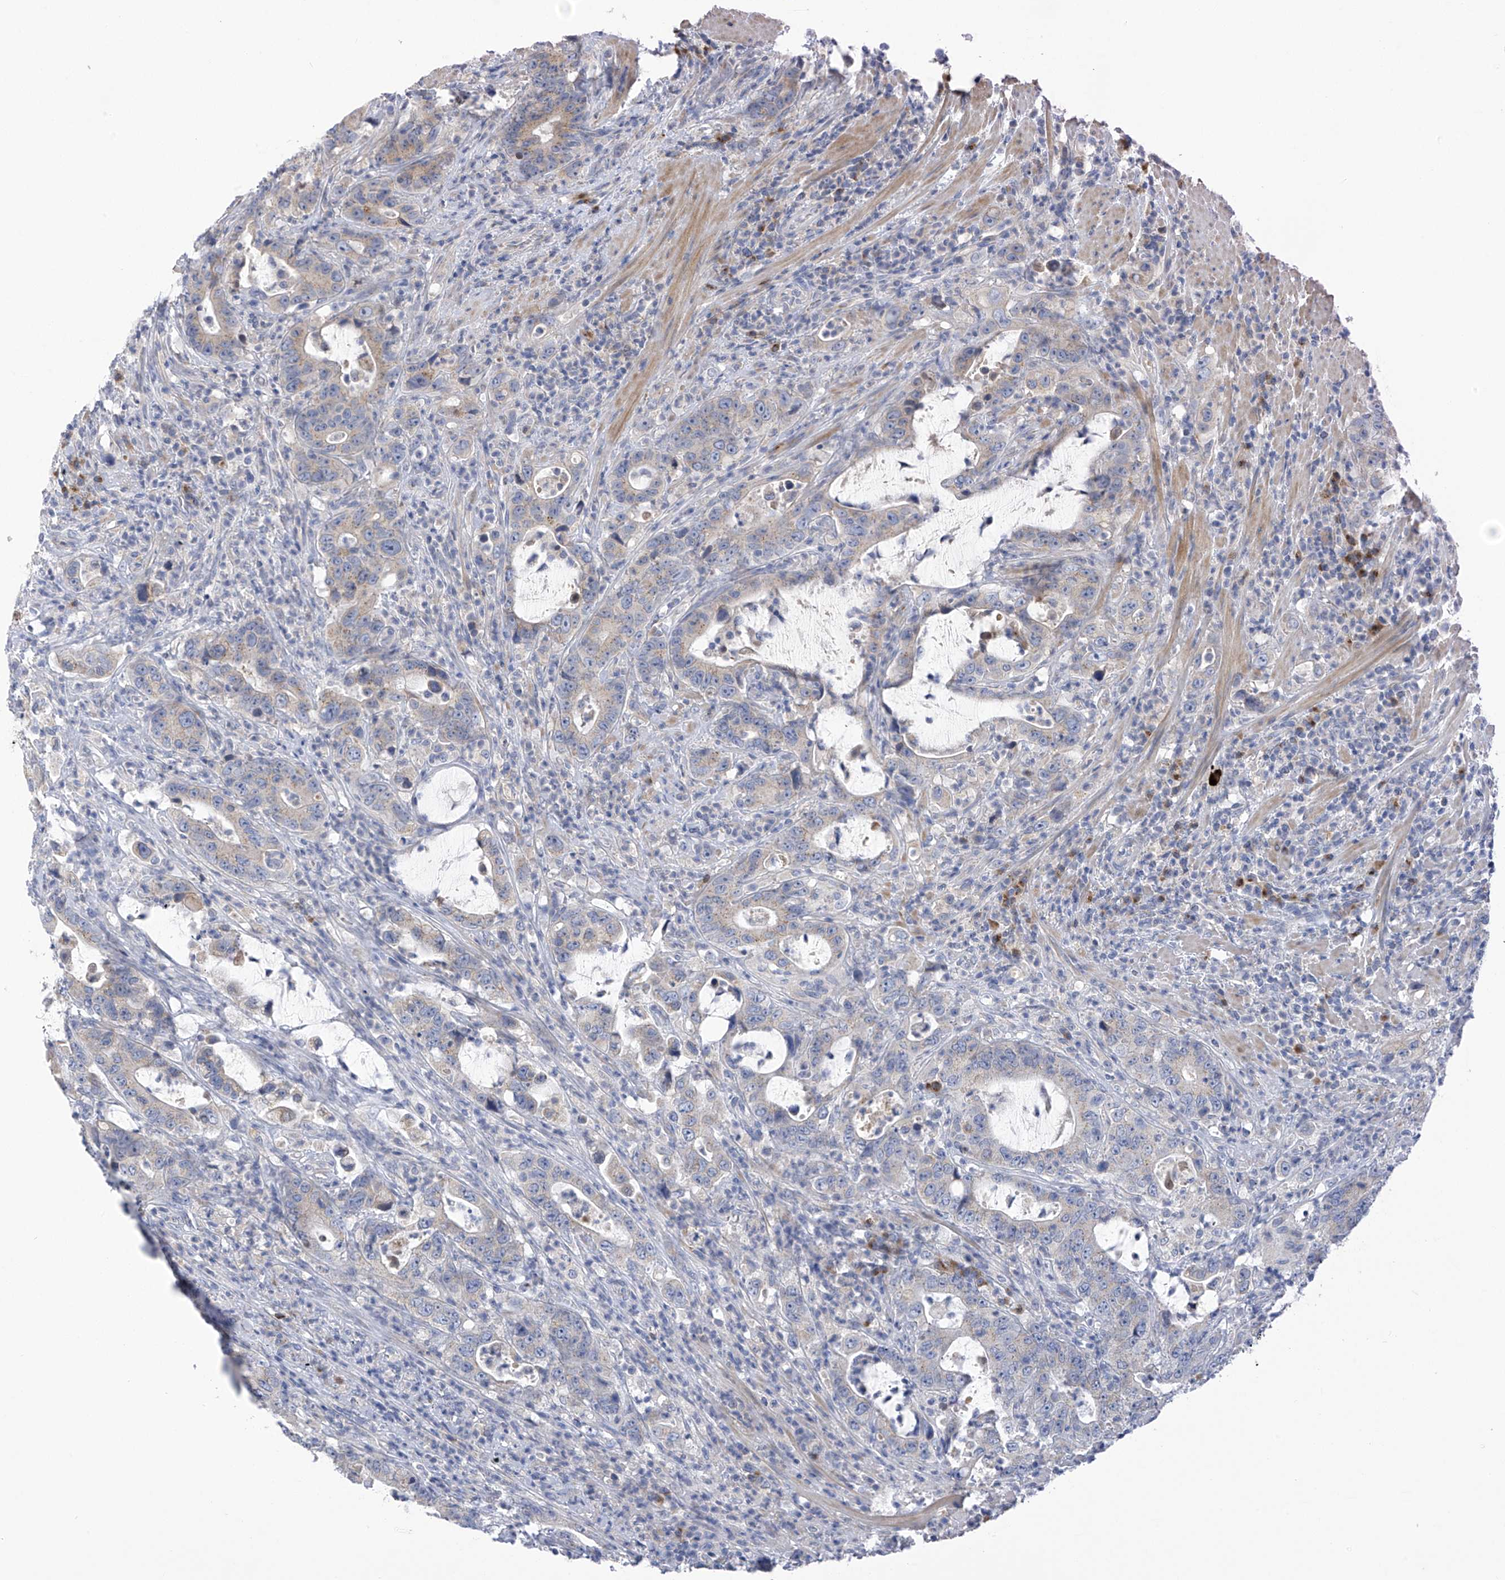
{"staining": {"intensity": "weak", "quantity": "<25%", "location": "cytoplasmic/membranous"}, "tissue": "colorectal cancer", "cell_type": "Tumor cells", "image_type": "cancer", "snomed": [{"axis": "morphology", "description": "Adenocarcinoma, NOS"}, {"axis": "topography", "description": "Colon"}], "caption": "Immunohistochemistry image of neoplastic tissue: adenocarcinoma (colorectal) stained with DAB (3,3'-diaminobenzidine) exhibits no significant protein staining in tumor cells.", "gene": "SLCO4A1", "patient": {"sex": "female", "age": 75}}